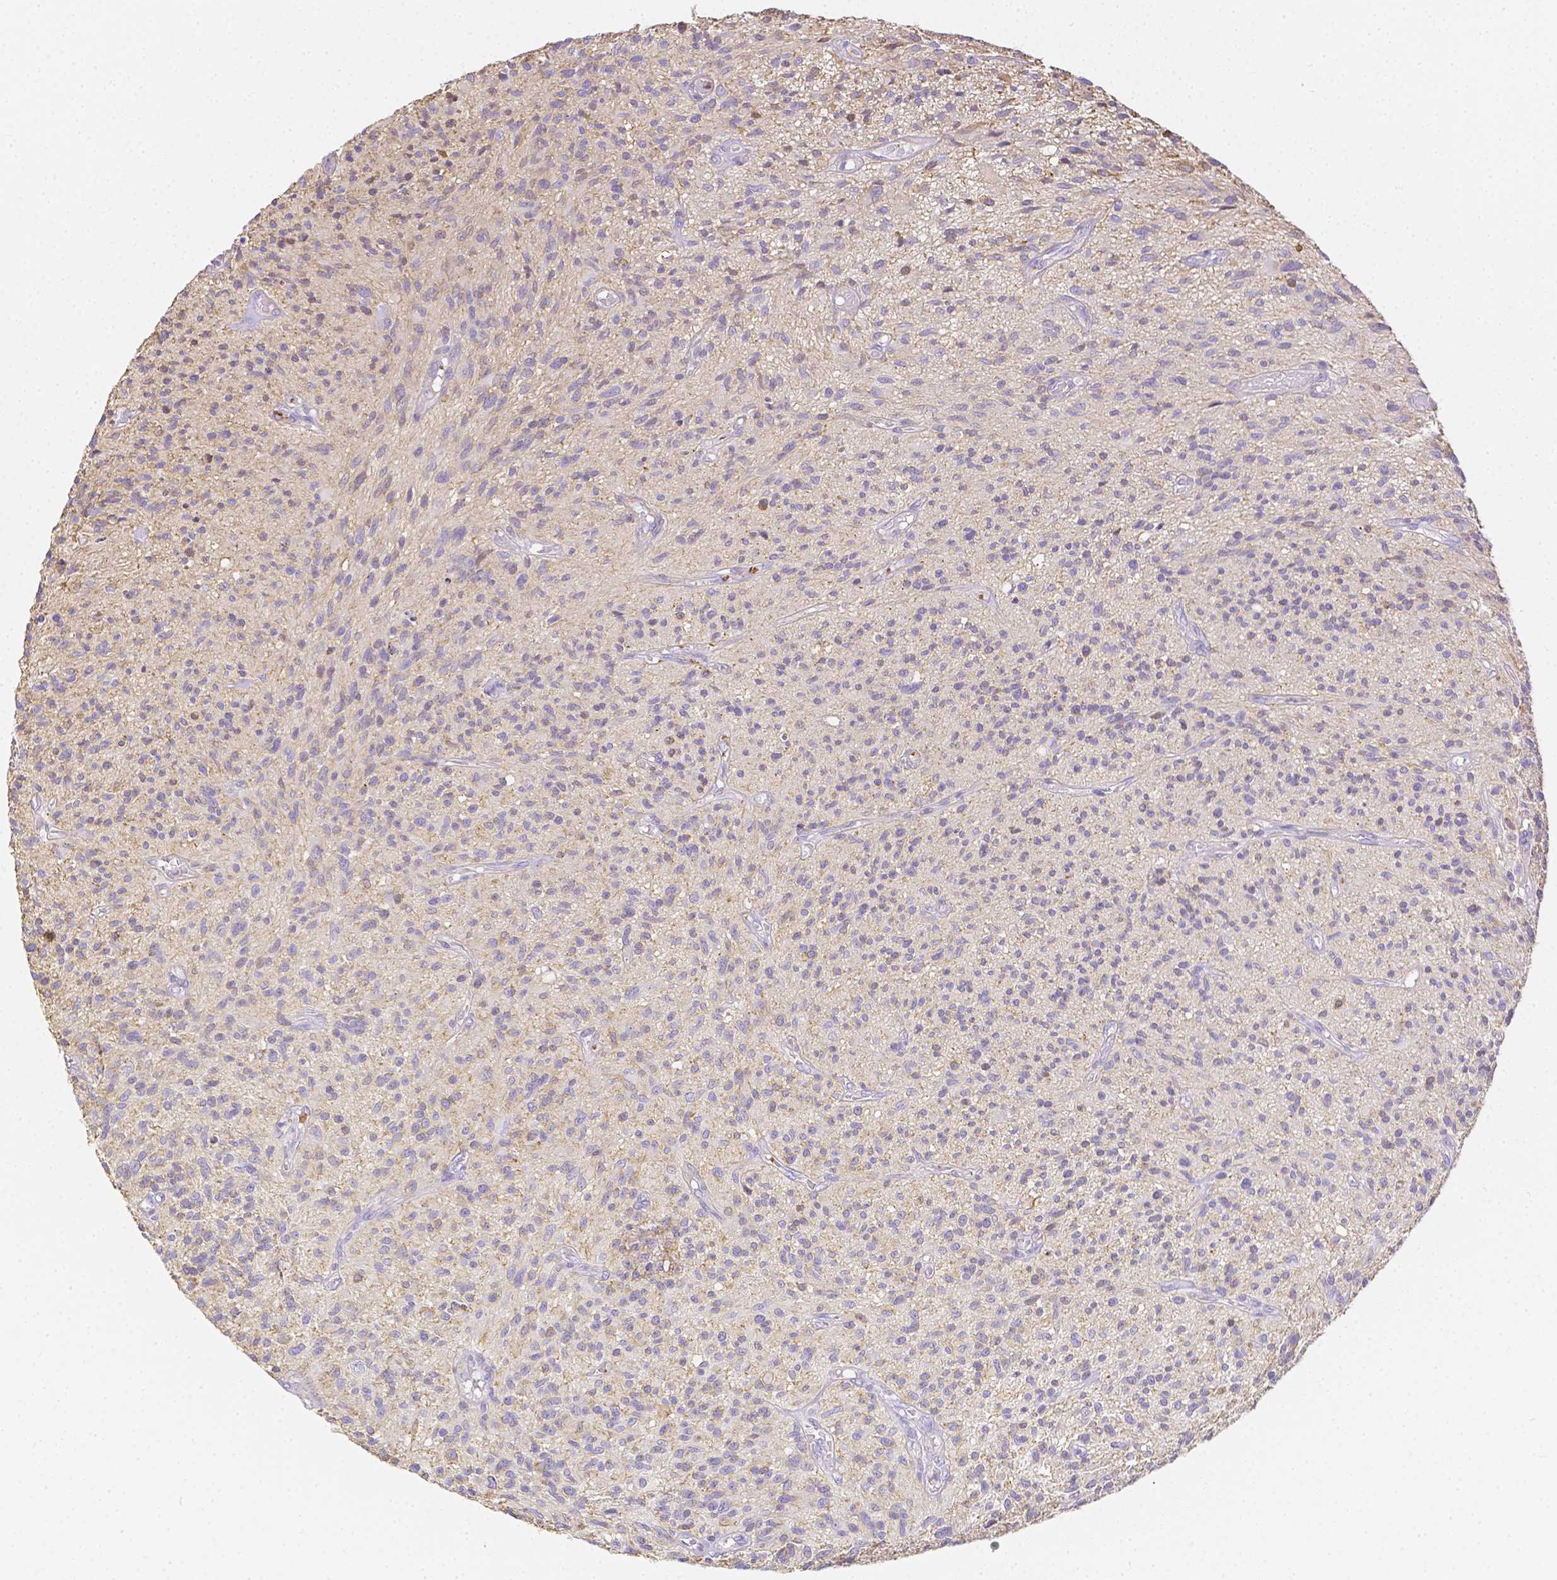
{"staining": {"intensity": "negative", "quantity": "none", "location": "none"}, "tissue": "glioma", "cell_type": "Tumor cells", "image_type": "cancer", "snomed": [{"axis": "morphology", "description": "Glioma, malignant, High grade"}, {"axis": "topography", "description": "Brain"}], "caption": "High-grade glioma (malignant) was stained to show a protein in brown. There is no significant positivity in tumor cells.", "gene": "ASAH2", "patient": {"sex": "male", "age": 75}}